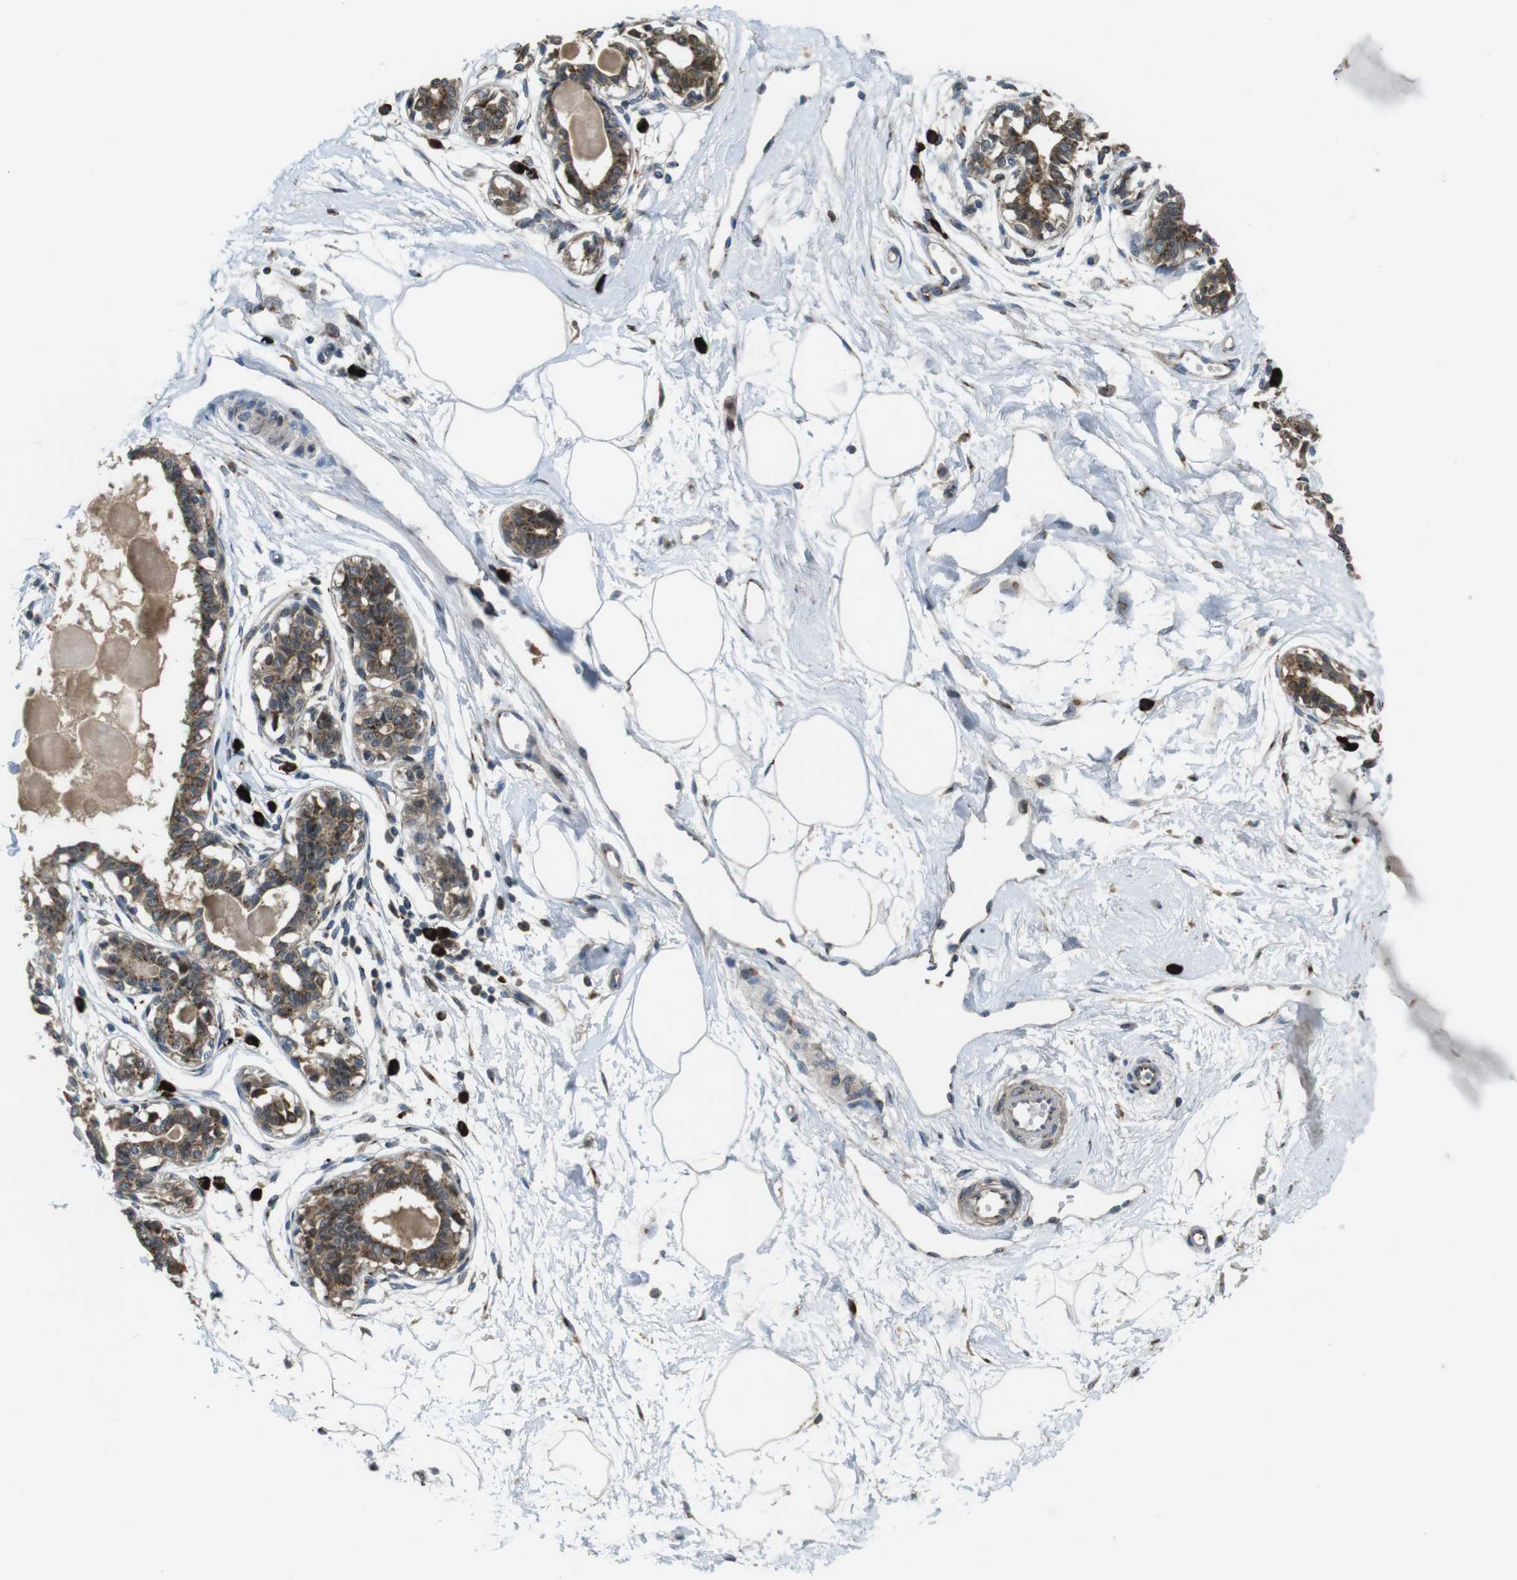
{"staining": {"intensity": "negative", "quantity": "none", "location": "none"}, "tissue": "breast", "cell_type": "Adipocytes", "image_type": "normal", "snomed": [{"axis": "morphology", "description": "Normal tissue, NOS"}, {"axis": "topography", "description": "Breast"}], "caption": "Human breast stained for a protein using immunohistochemistry (IHC) reveals no staining in adipocytes.", "gene": "ZFPL1", "patient": {"sex": "female", "age": 45}}